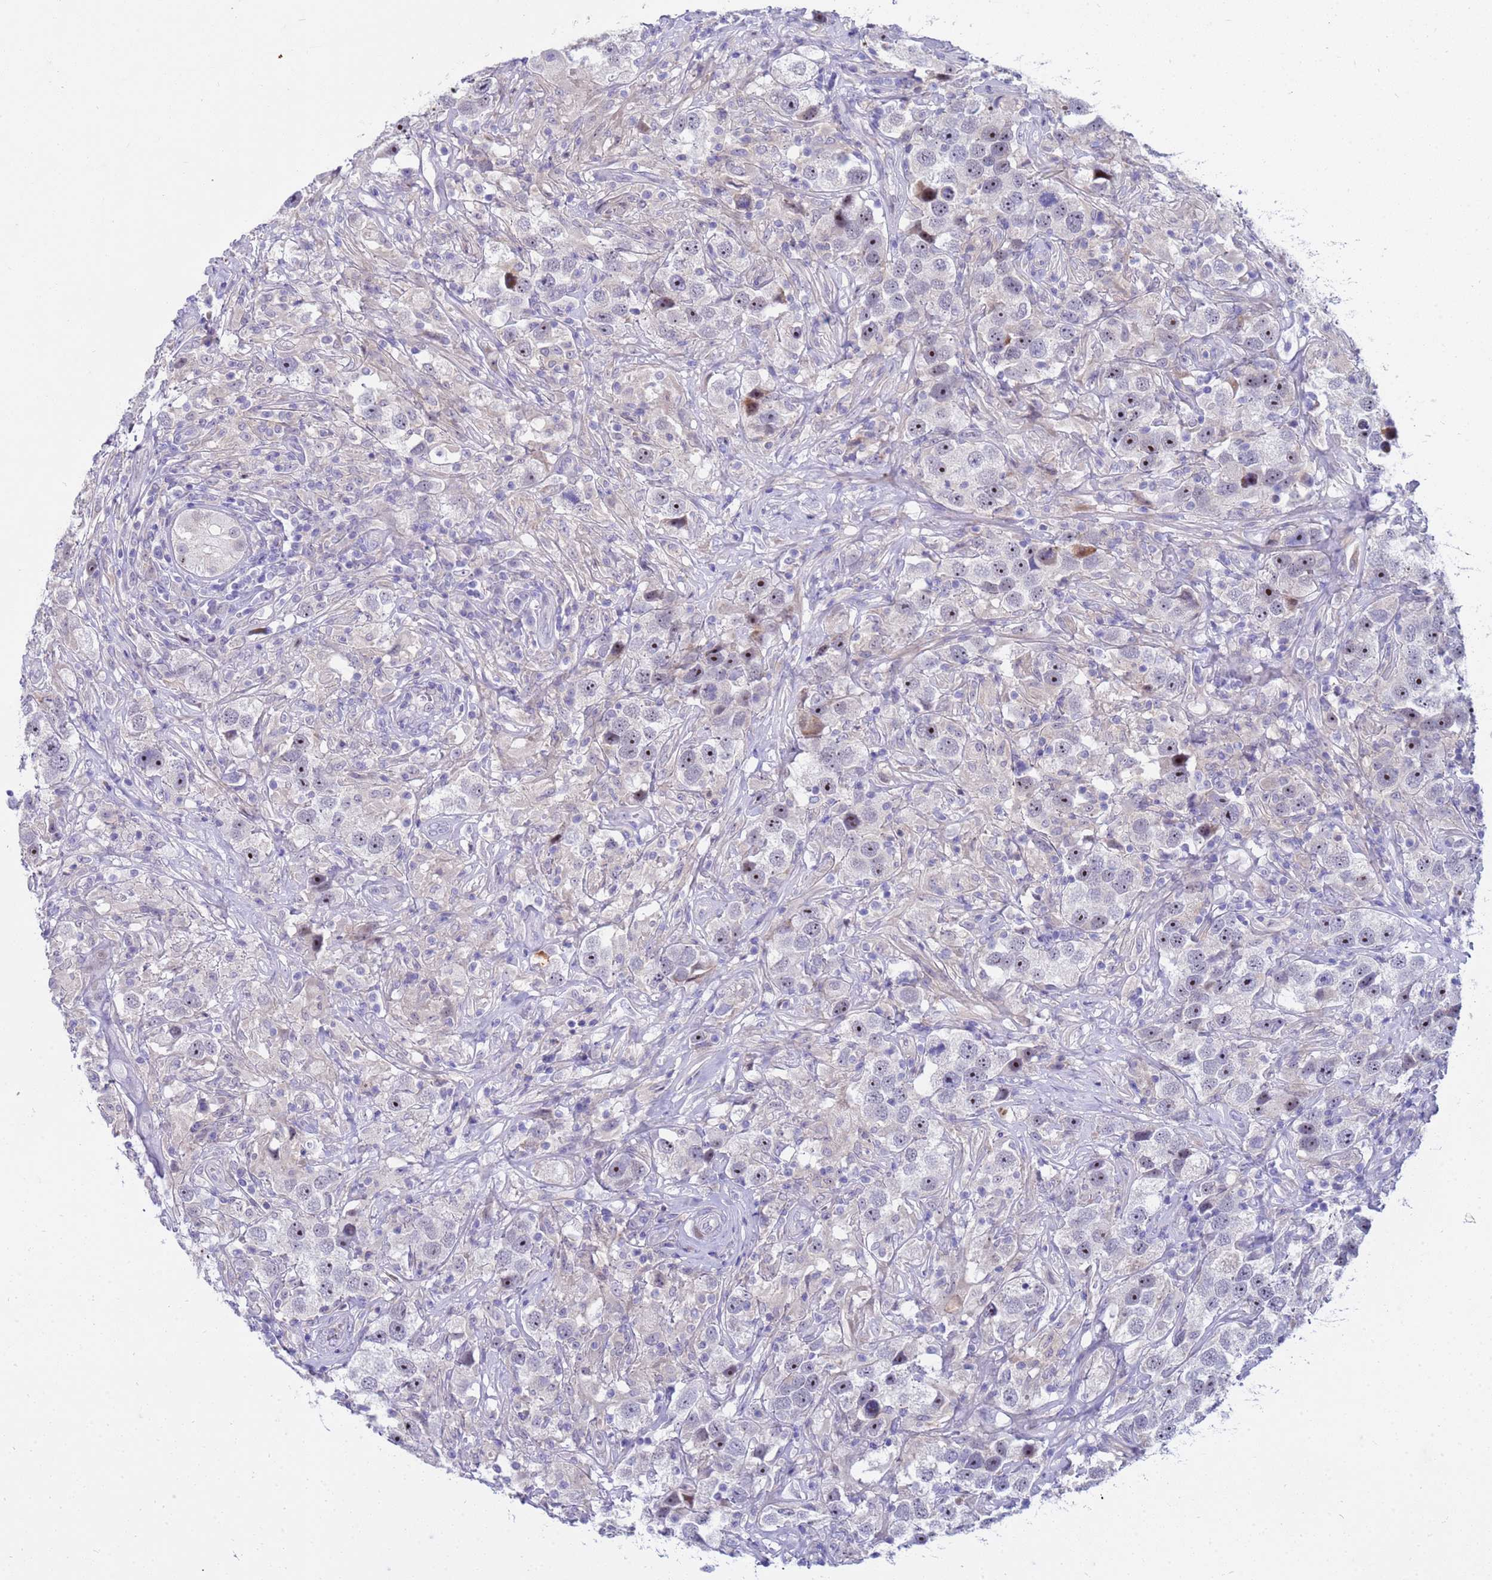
{"staining": {"intensity": "moderate", "quantity": "25%-75%", "location": "nuclear"}, "tissue": "testis cancer", "cell_type": "Tumor cells", "image_type": "cancer", "snomed": [{"axis": "morphology", "description": "Seminoma, NOS"}, {"axis": "topography", "description": "Testis"}], "caption": "Testis cancer (seminoma) stained for a protein exhibits moderate nuclear positivity in tumor cells. (IHC, brightfield microscopy, high magnification).", "gene": "LRATD1", "patient": {"sex": "male", "age": 49}}